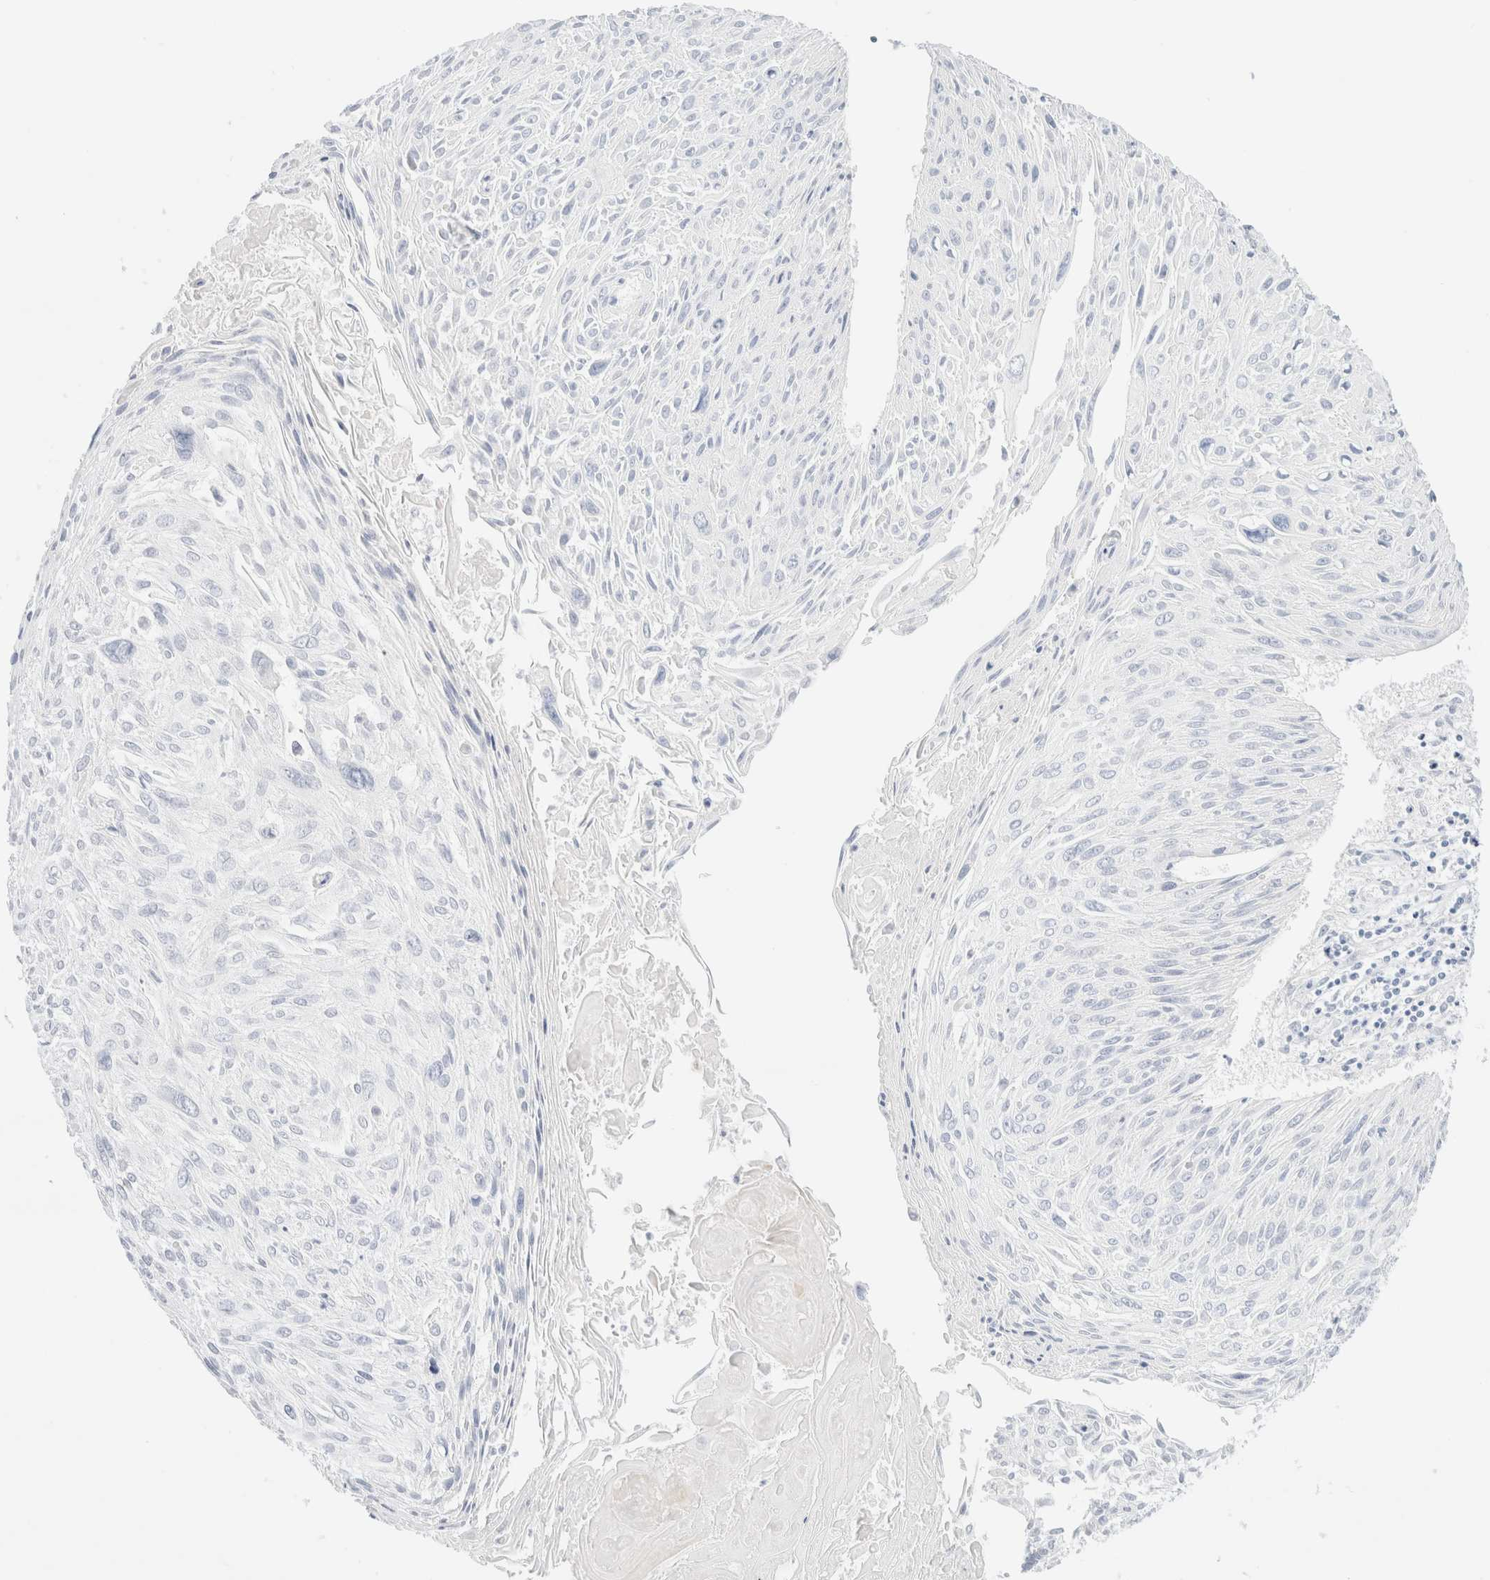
{"staining": {"intensity": "negative", "quantity": "none", "location": "none"}, "tissue": "cervical cancer", "cell_type": "Tumor cells", "image_type": "cancer", "snomed": [{"axis": "morphology", "description": "Squamous cell carcinoma, NOS"}, {"axis": "topography", "description": "Cervix"}], "caption": "Immunohistochemical staining of human cervical cancer demonstrates no significant staining in tumor cells. Nuclei are stained in blue.", "gene": "DPYS", "patient": {"sex": "female", "age": 51}}